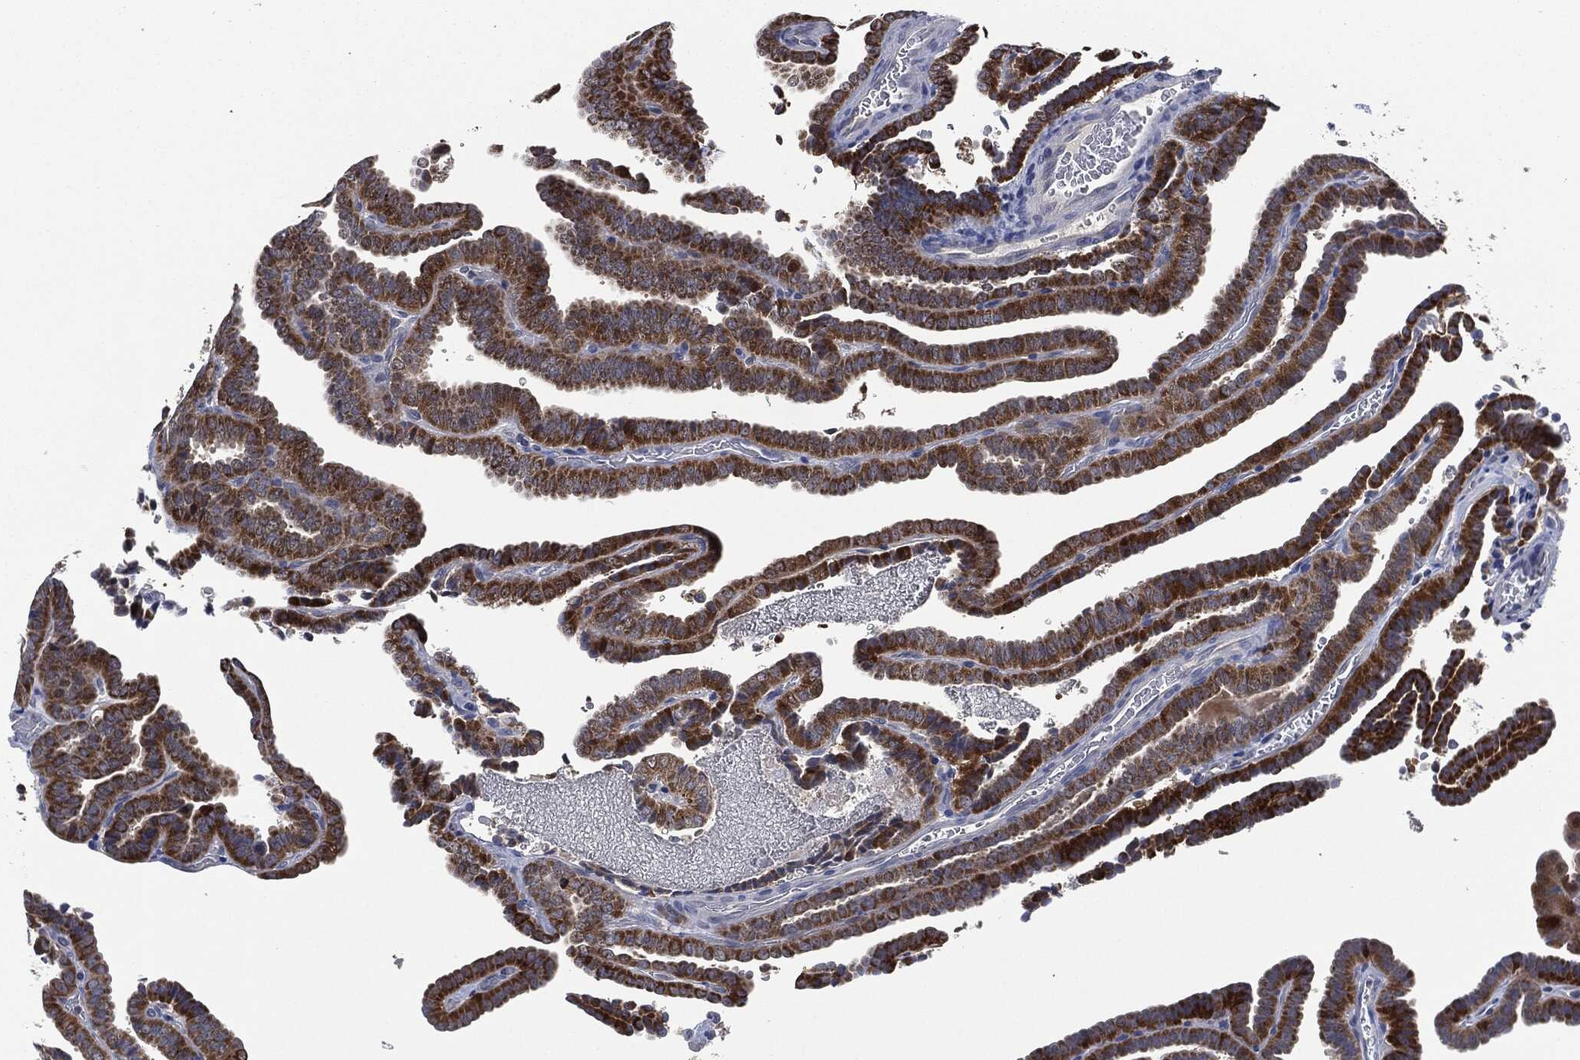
{"staining": {"intensity": "strong", "quantity": "25%-75%", "location": "cytoplasmic/membranous"}, "tissue": "thyroid cancer", "cell_type": "Tumor cells", "image_type": "cancer", "snomed": [{"axis": "morphology", "description": "Papillary adenocarcinoma, NOS"}, {"axis": "topography", "description": "Thyroid gland"}], "caption": "Tumor cells exhibit high levels of strong cytoplasmic/membranous positivity in approximately 25%-75% of cells in human papillary adenocarcinoma (thyroid). The staining was performed using DAB (3,3'-diaminobenzidine) to visualize the protein expression in brown, while the nuclei were stained in blue with hematoxylin (Magnification: 20x).", "gene": "IL1RN", "patient": {"sex": "female", "age": 39}}